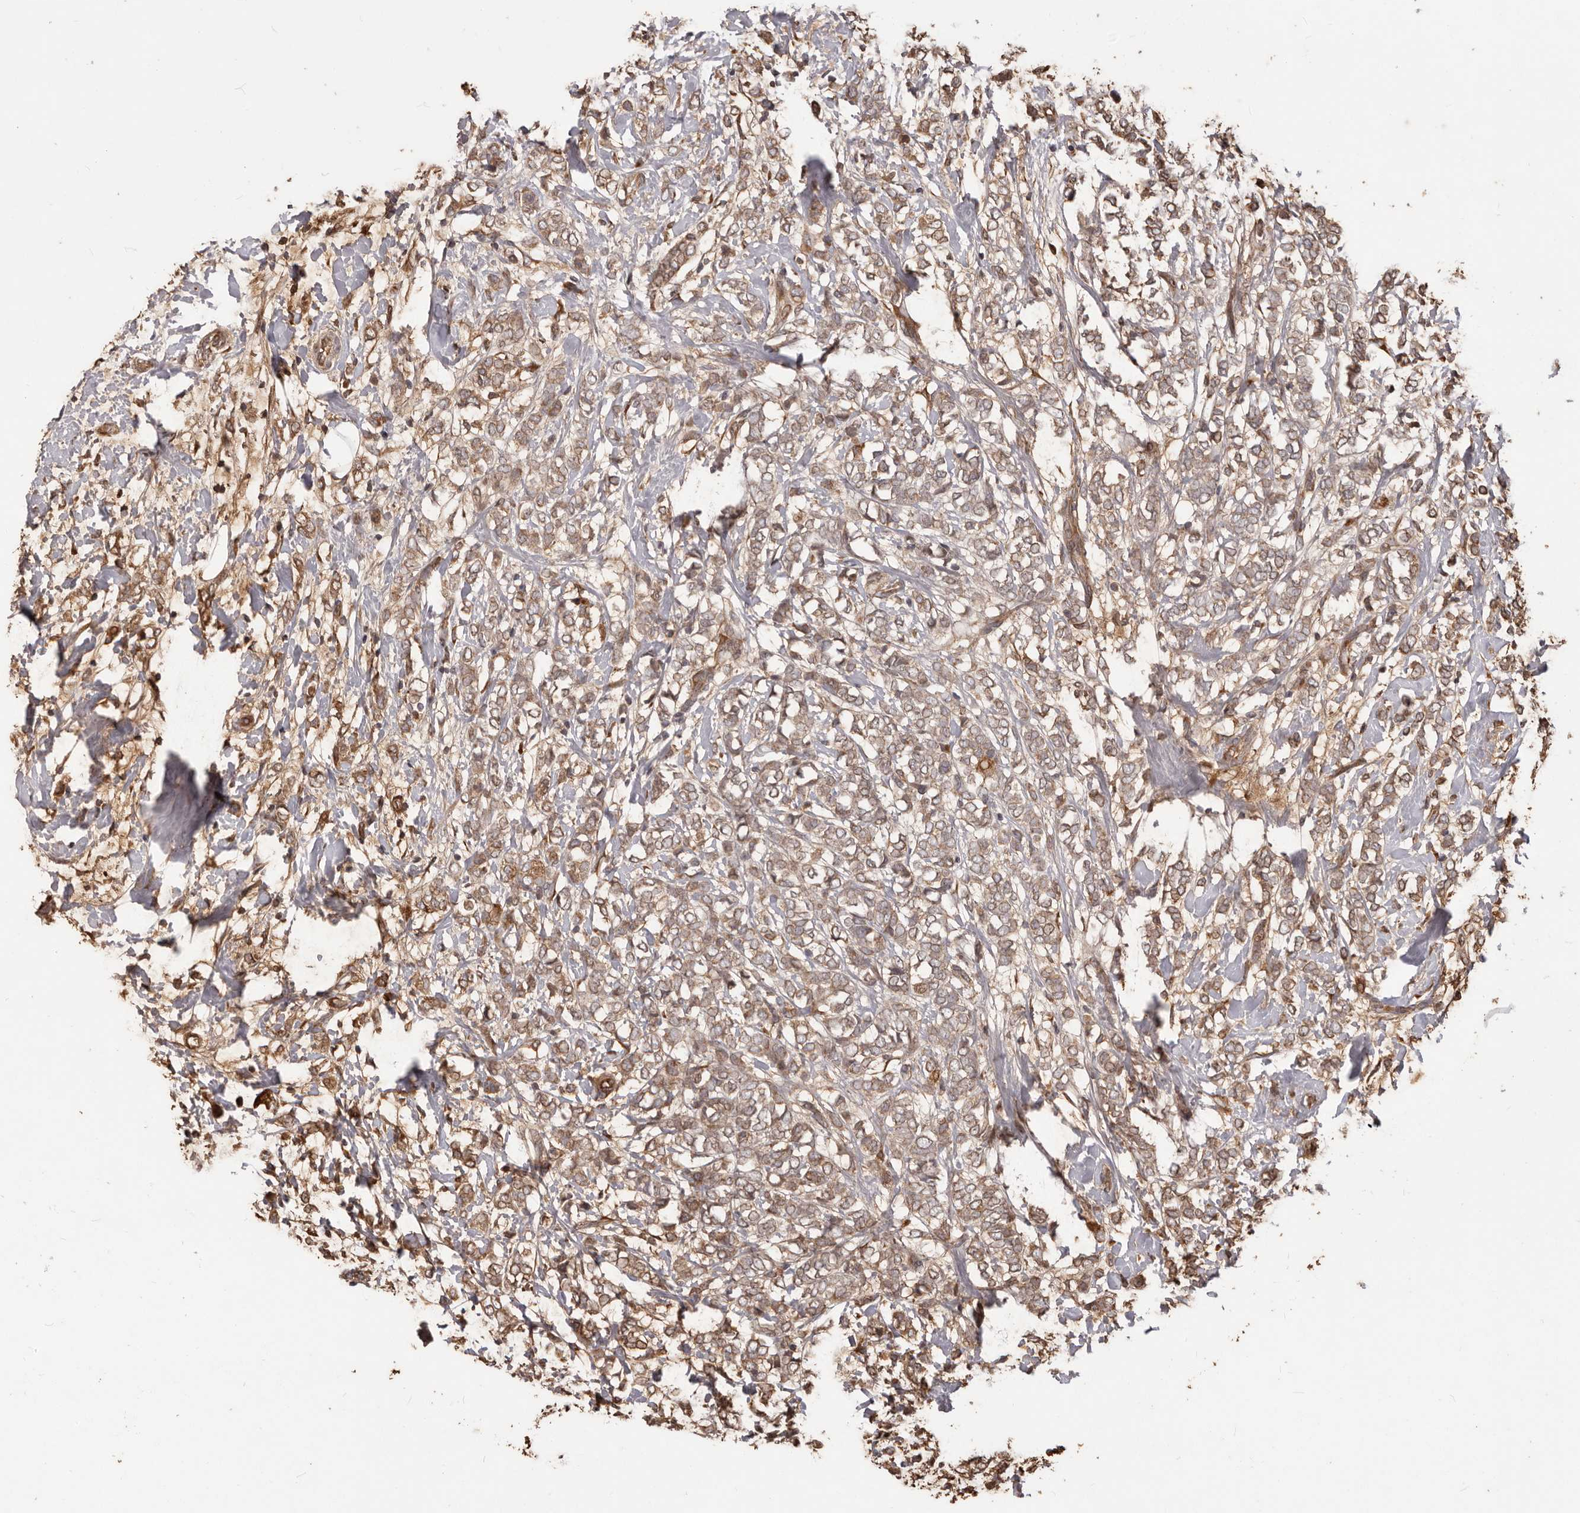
{"staining": {"intensity": "moderate", "quantity": ">75%", "location": "cytoplasmic/membranous"}, "tissue": "breast cancer", "cell_type": "Tumor cells", "image_type": "cancer", "snomed": [{"axis": "morphology", "description": "Normal tissue, NOS"}, {"axis": "morphology", "description": "Lobular carcinoma"}, {"axis": "topography", "description": "Breast"}], "caption": "A medium amount of moderate cytoplasmic/membranous staining is appreciated in approximately >75% of tumor cells in lobular carcinoma (breast) tissue. (Brightfield microscopy of DAB IHC at high magnification).", "gene": "MTO1", "patient": {"sex": "female", "age": 47}}